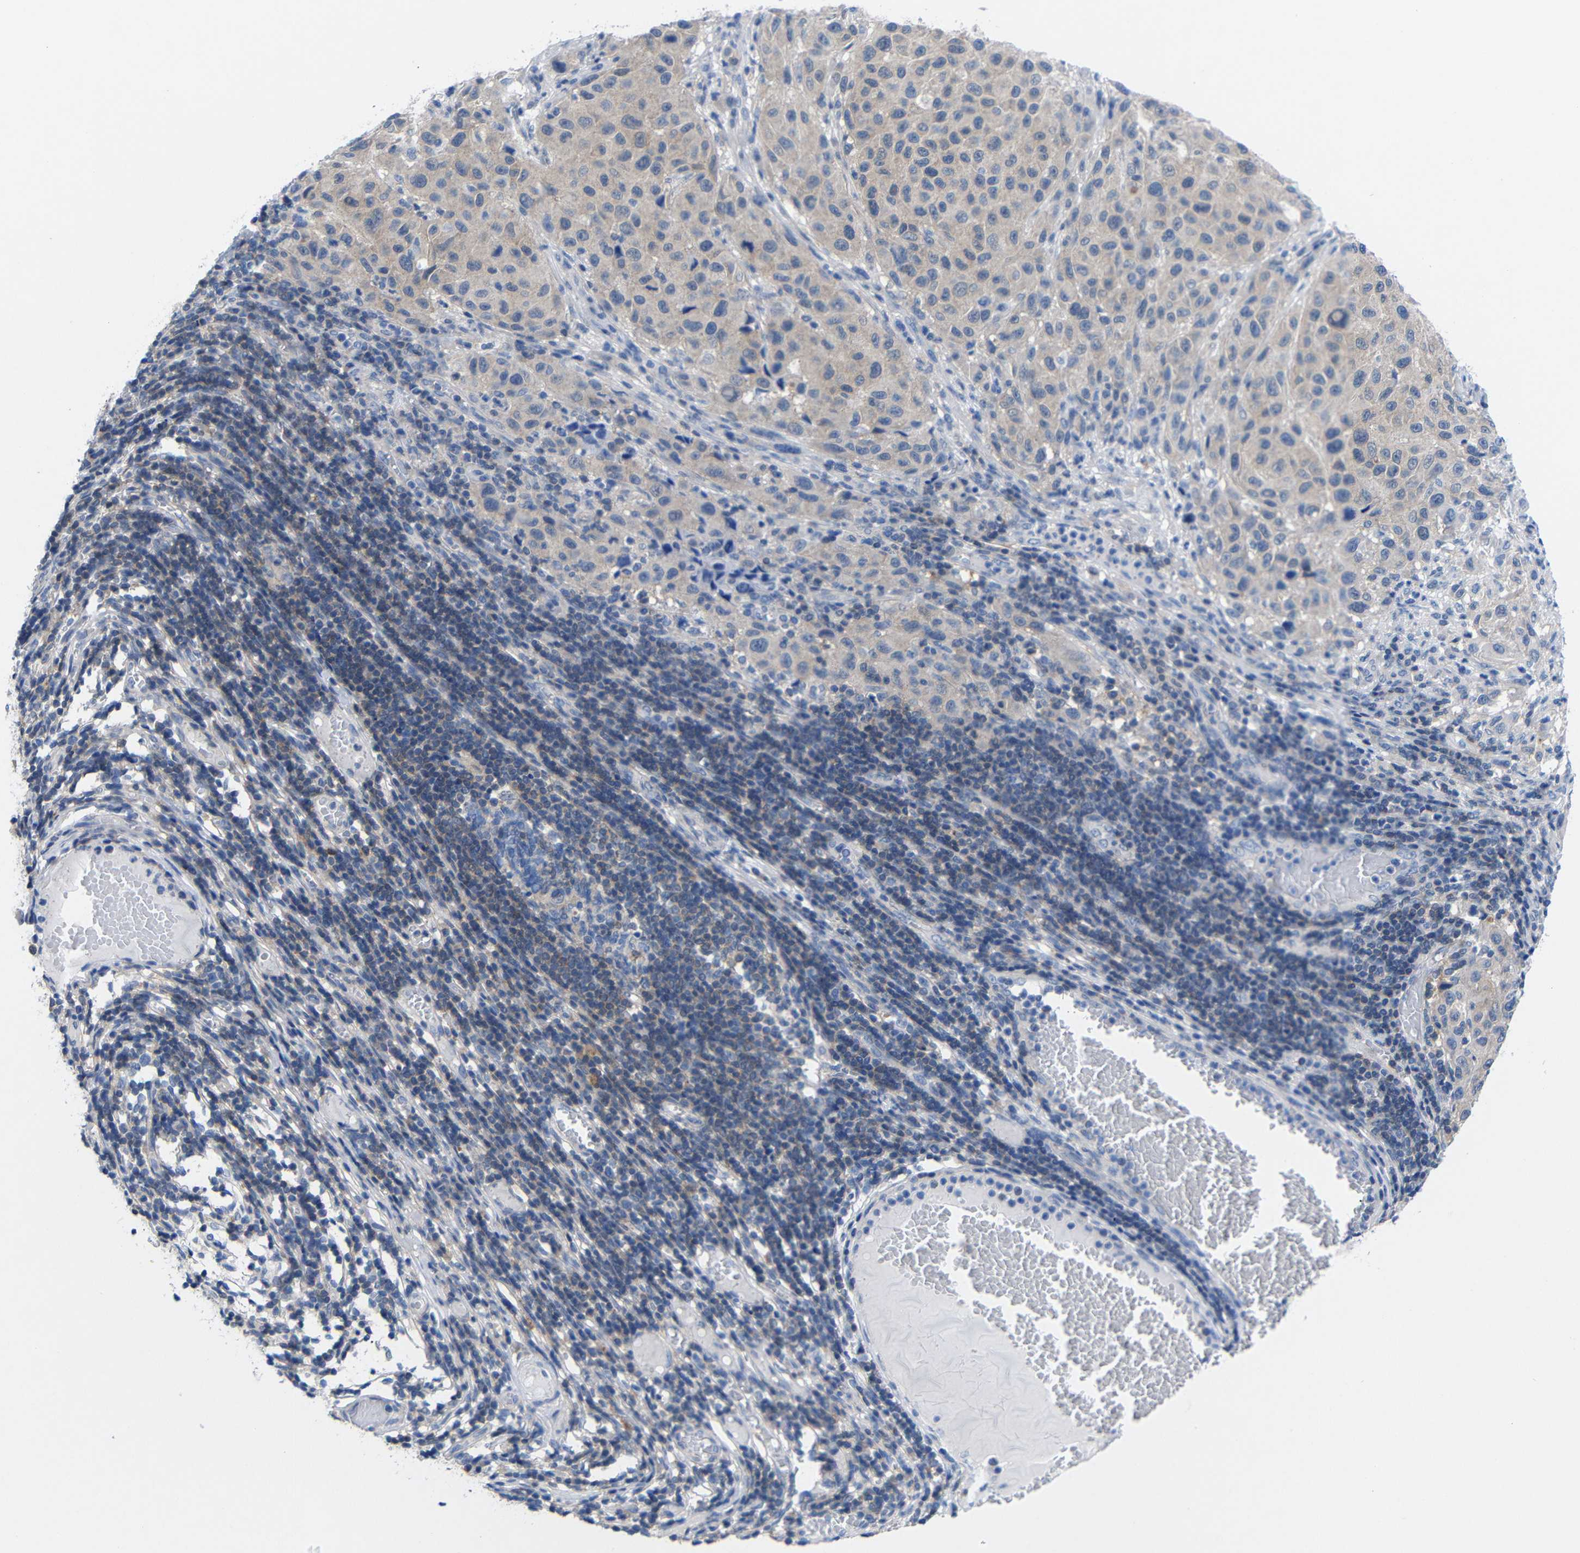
{"staining": {"intensity": "negative", "quantity": "none", "location": "none"}, "tissue": "melanoma", "cell_type": "Tumor cells", "image_type": "cancer", "snomed": [{"axis": "morphology", "description": "Malignant melanoma, Metastatic site"}, {"axis": "topography", "description": "Lymph node"}], "caption": "Immunohistochemical staining of melanoma reveals no significant expression in tumor cells.", "gene": "PEBP1", "patient": {"sex": "male", "age": 61}}